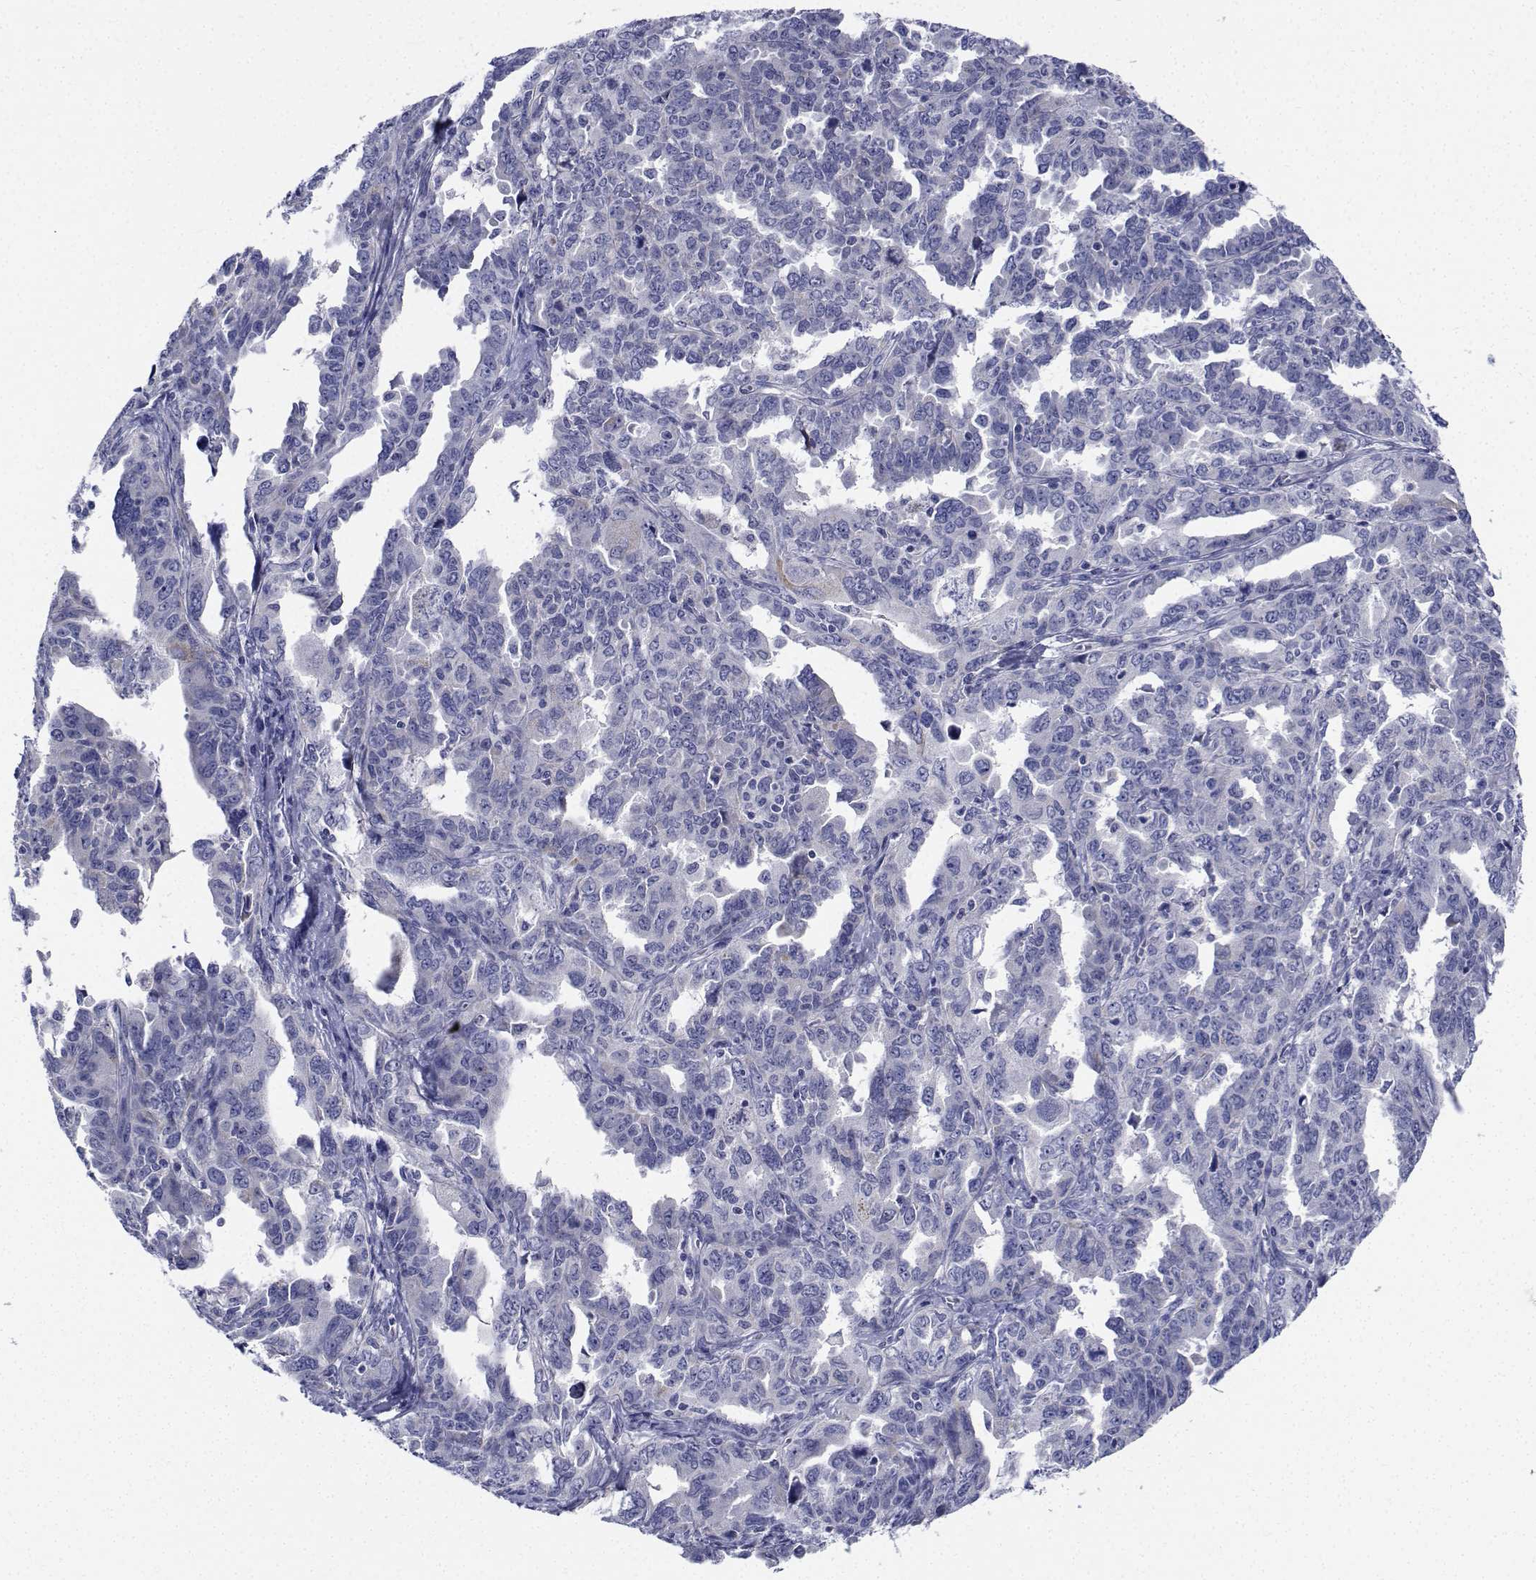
{"staining": {"intensity": "negative", "quantity": "none", "location": "none"}, "tissue": "ovarian cancer", "cell_type": "Tumor cells", "image_type": "cancer", "snomed": [{"axis": "morphology", "description": "Adenocarcinoma, NOS"}, {"axis": "morphology", "description": "Carcinoma, endometroid"}, {"axis": "topography", "description": "Ovary"}], "caption": "Immunohistochemical staining of ovarian cancer exhibits no significant staining in tumor cells.", "gene": "CDHR3", "patient": {"sex": "female", "age": 72}}